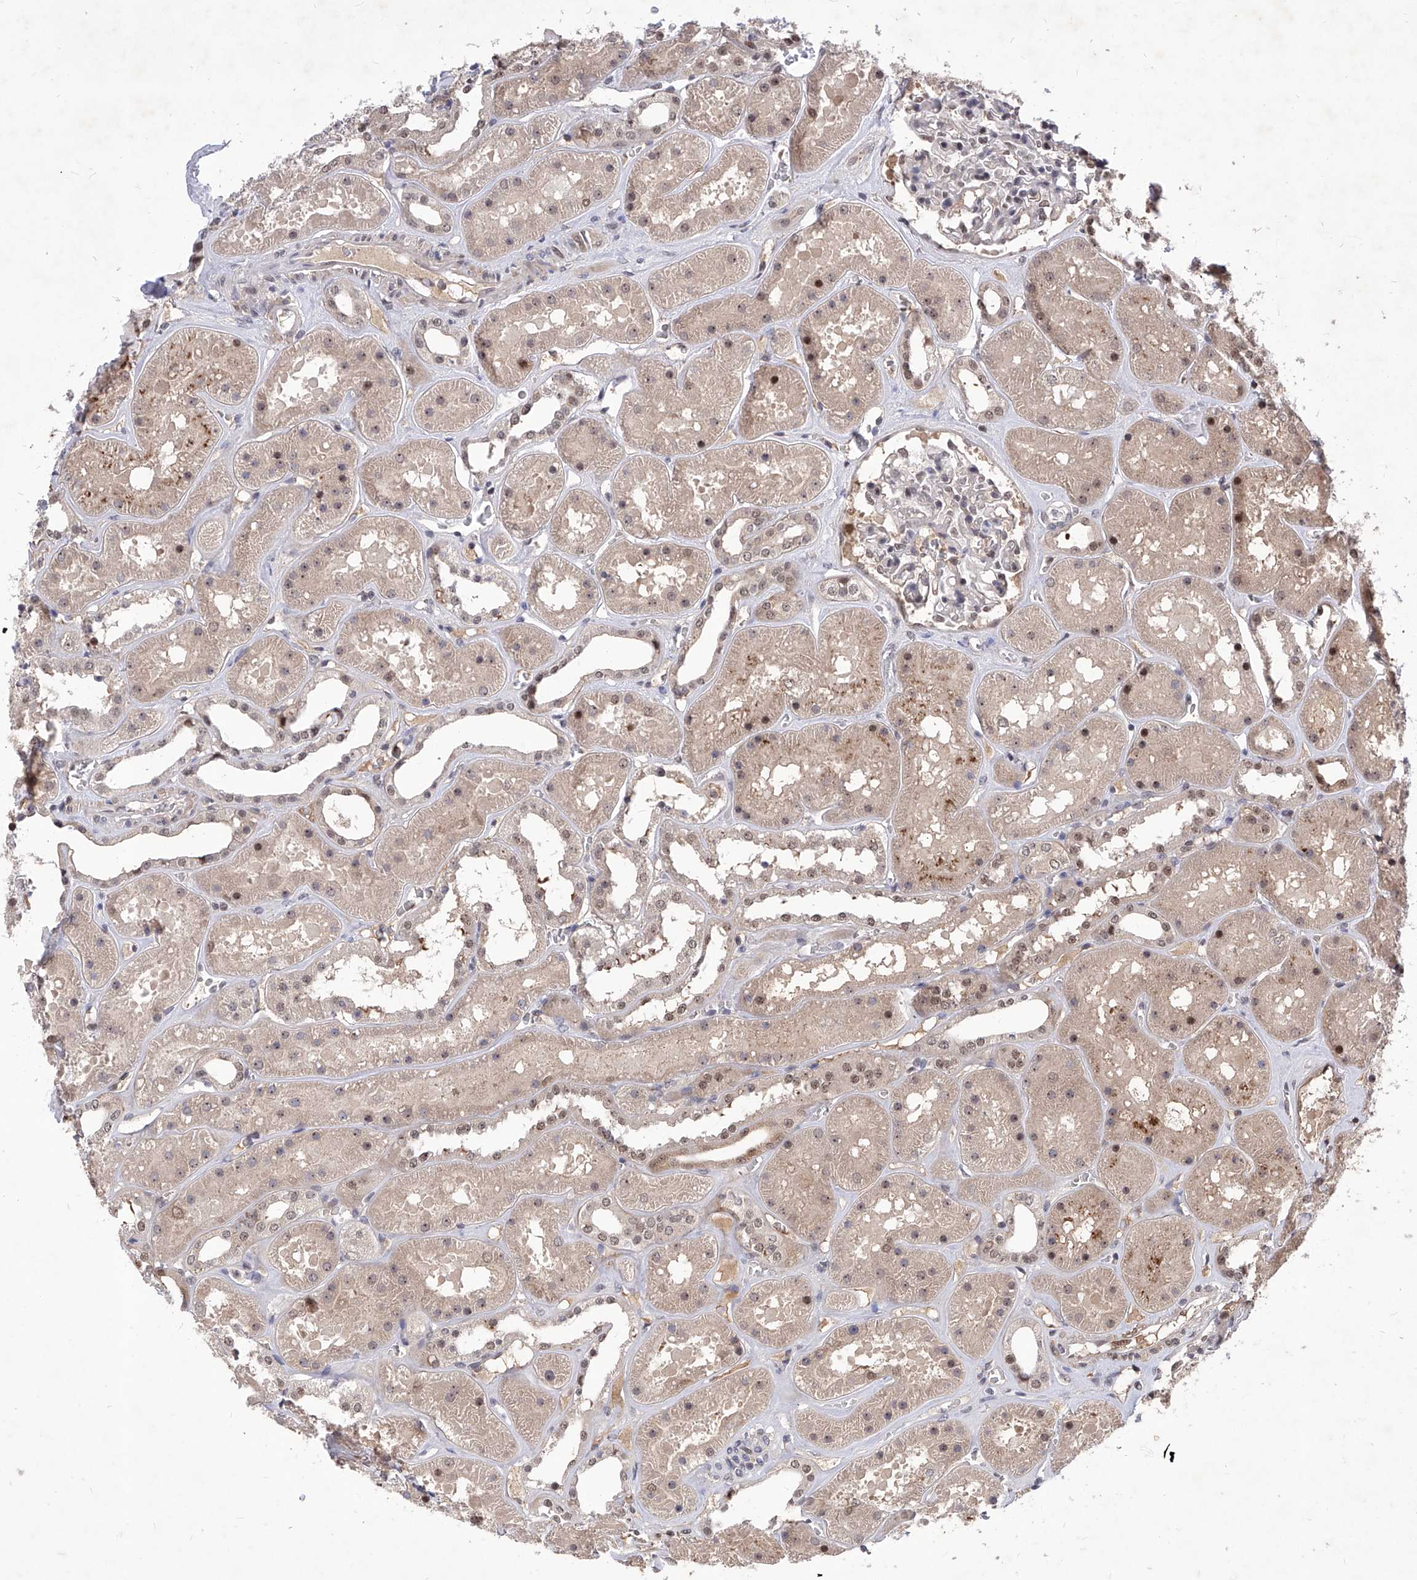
{"staining": {"intensity": "moderate", "quantity": "<25%", "location": "nuclear"}, "tissue": "kidney", "cell_type": "Cells in glomeruli", "image_type": "normal", "snomed": [{"axis": "morphology", "description": "Normal tissue, NOS"}, {"axis": "topography", "description": "Kidney"}], "caption": "Moderate nuclear protein expression is identified in approximately <25% of cells in glomeruli in kidney. Immunohistochemistry stains the protein of interest in brown and the nuclei are stained blue.", "gene": "LGR4", "patient": {"sex": "female", "age": 41}}